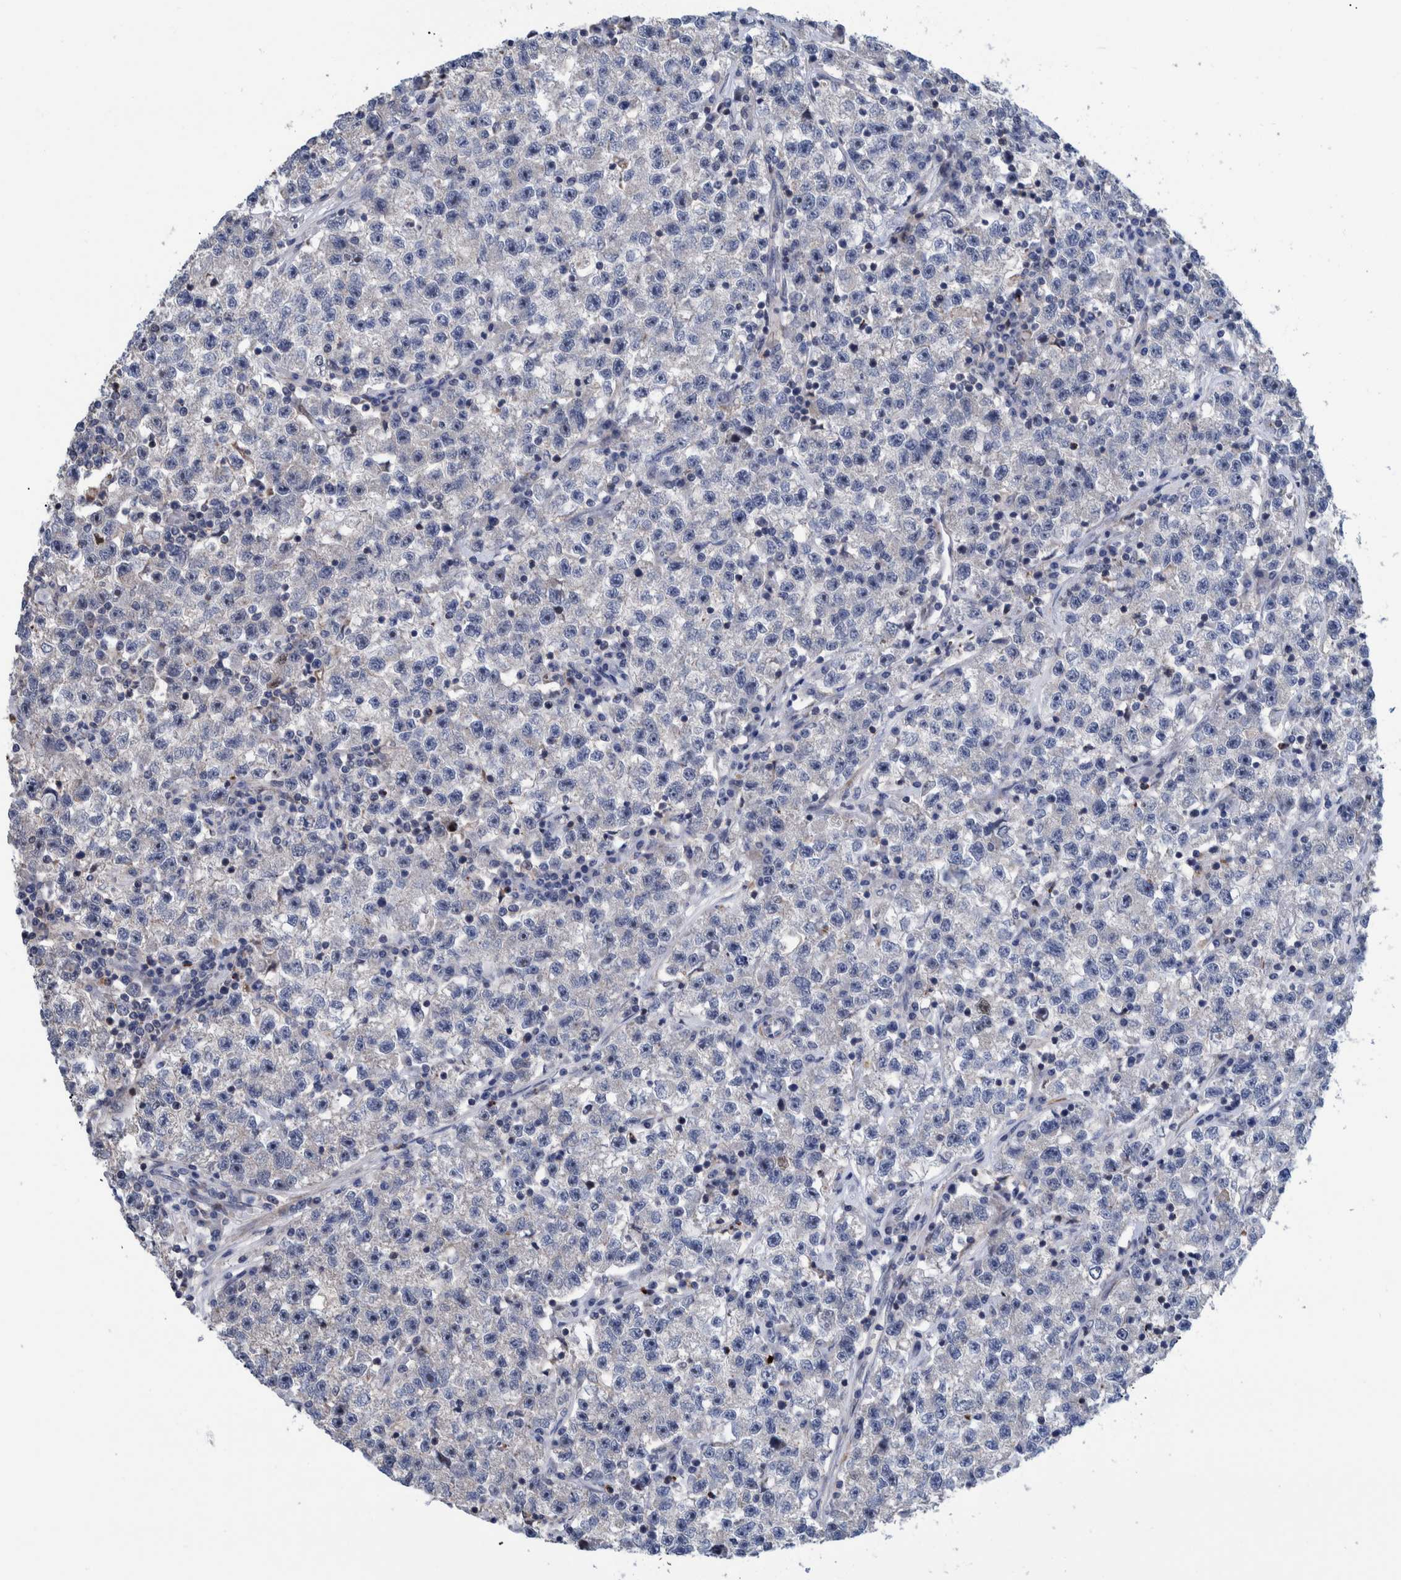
{"staining": {"intensity": "negative", "quantity": "none", "location": "none"}, "tissue": "testis cancer", "cell_type": "Tumor cells", "image_type": "cancer", "snomed": [{"axis": "morphology", "description": "Seminoma, NOS"}, {"axis": "topography", "description": "Testis"}], "caption": "Testis seminoma was stained to show a protein in brown. There is no significant expression in tumor cells. The staining is performed using DAB (3,3'-diaminobenzidine) brown chromogen with nuclei counter-stained in using hematoxylin.", "gene": "MKS1", "patient": {"sex": "male", "age": 22}}